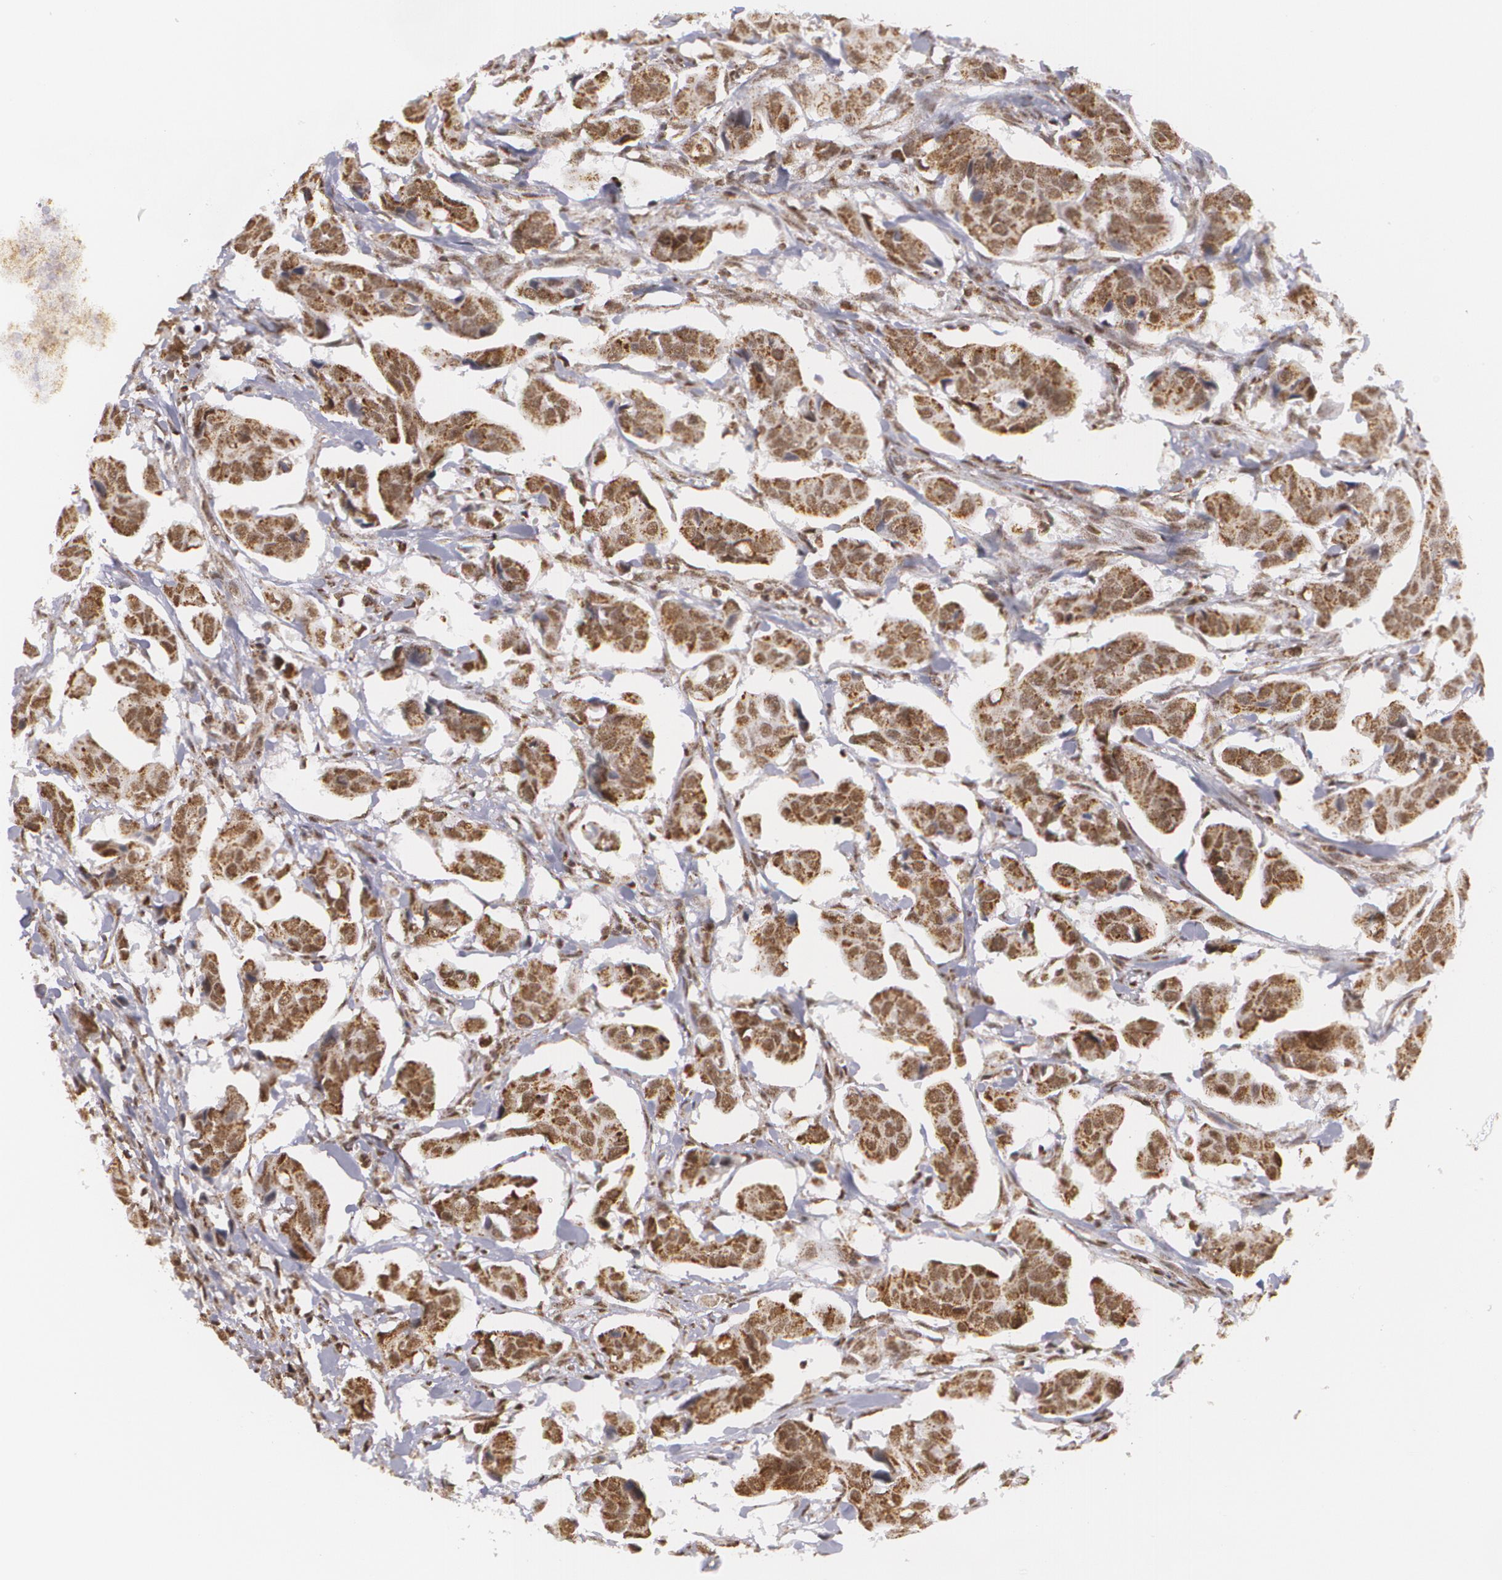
{"staining": {"intensity": "moderate", "quantity": ">75%", "location": "cytoplasmic/membranous,nuclear"}, "tissue": "urothelial cancer", "cell_type": "Tumor cells", "image_type": "cancer", "snomed": [{"axis": "morphology", "description": "Adenocarcinoma, NOS"}, {"axis": "topography", "description": "Urinary bladder"}], "caption": "Protein staining of adenocarcinoma tissue displays moderate cytoplasmic/membranous and nuclear staining in approximately >75% of tumor cells.", "gene": "MXD1", "patient": {"sex": "male", "age": 61}}